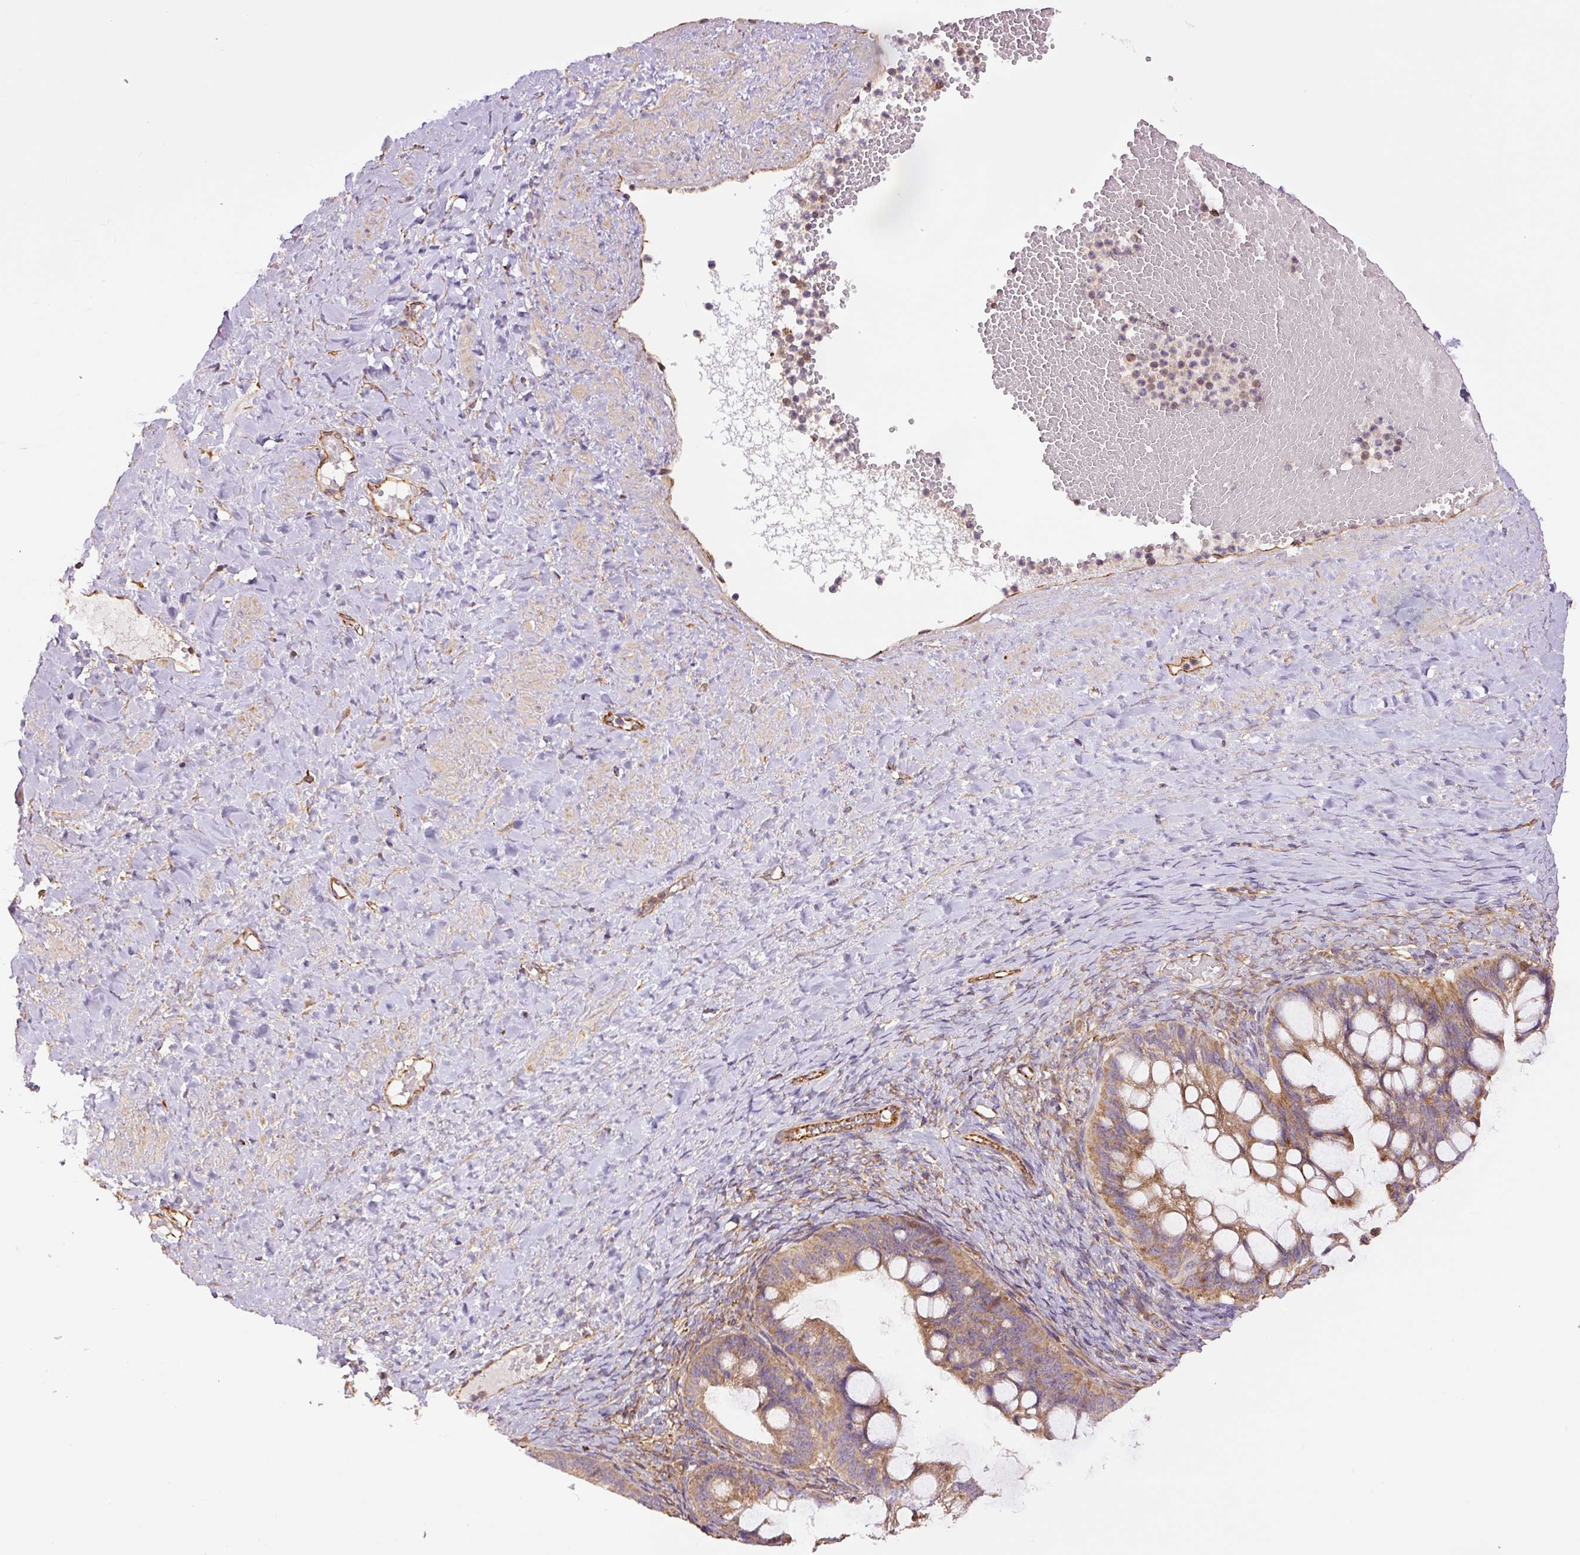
{"staining": {"intensity": "moderate", "quantity": ">75%", "location": "cytoplasmic/membranous"}, "tissue": "ovarian cancer", "cell_type": "Tumor cells", "image_type": "cancer", "snomed": [{"axis": "morphology", "description": "Cystadenocarcinoma, mucinous, NOS"}, {"axis": "topography", "description": "Ovary"}], "caption": "Moderate cytoplasmic/membranous protein staining is seen in about >75% of tumor cells in mucinous cystadenocarcinoma (ovarian). Nuclei are stained in blue.", "gene": "PCK2", "patient": {"sex": "female", "age": 73}}